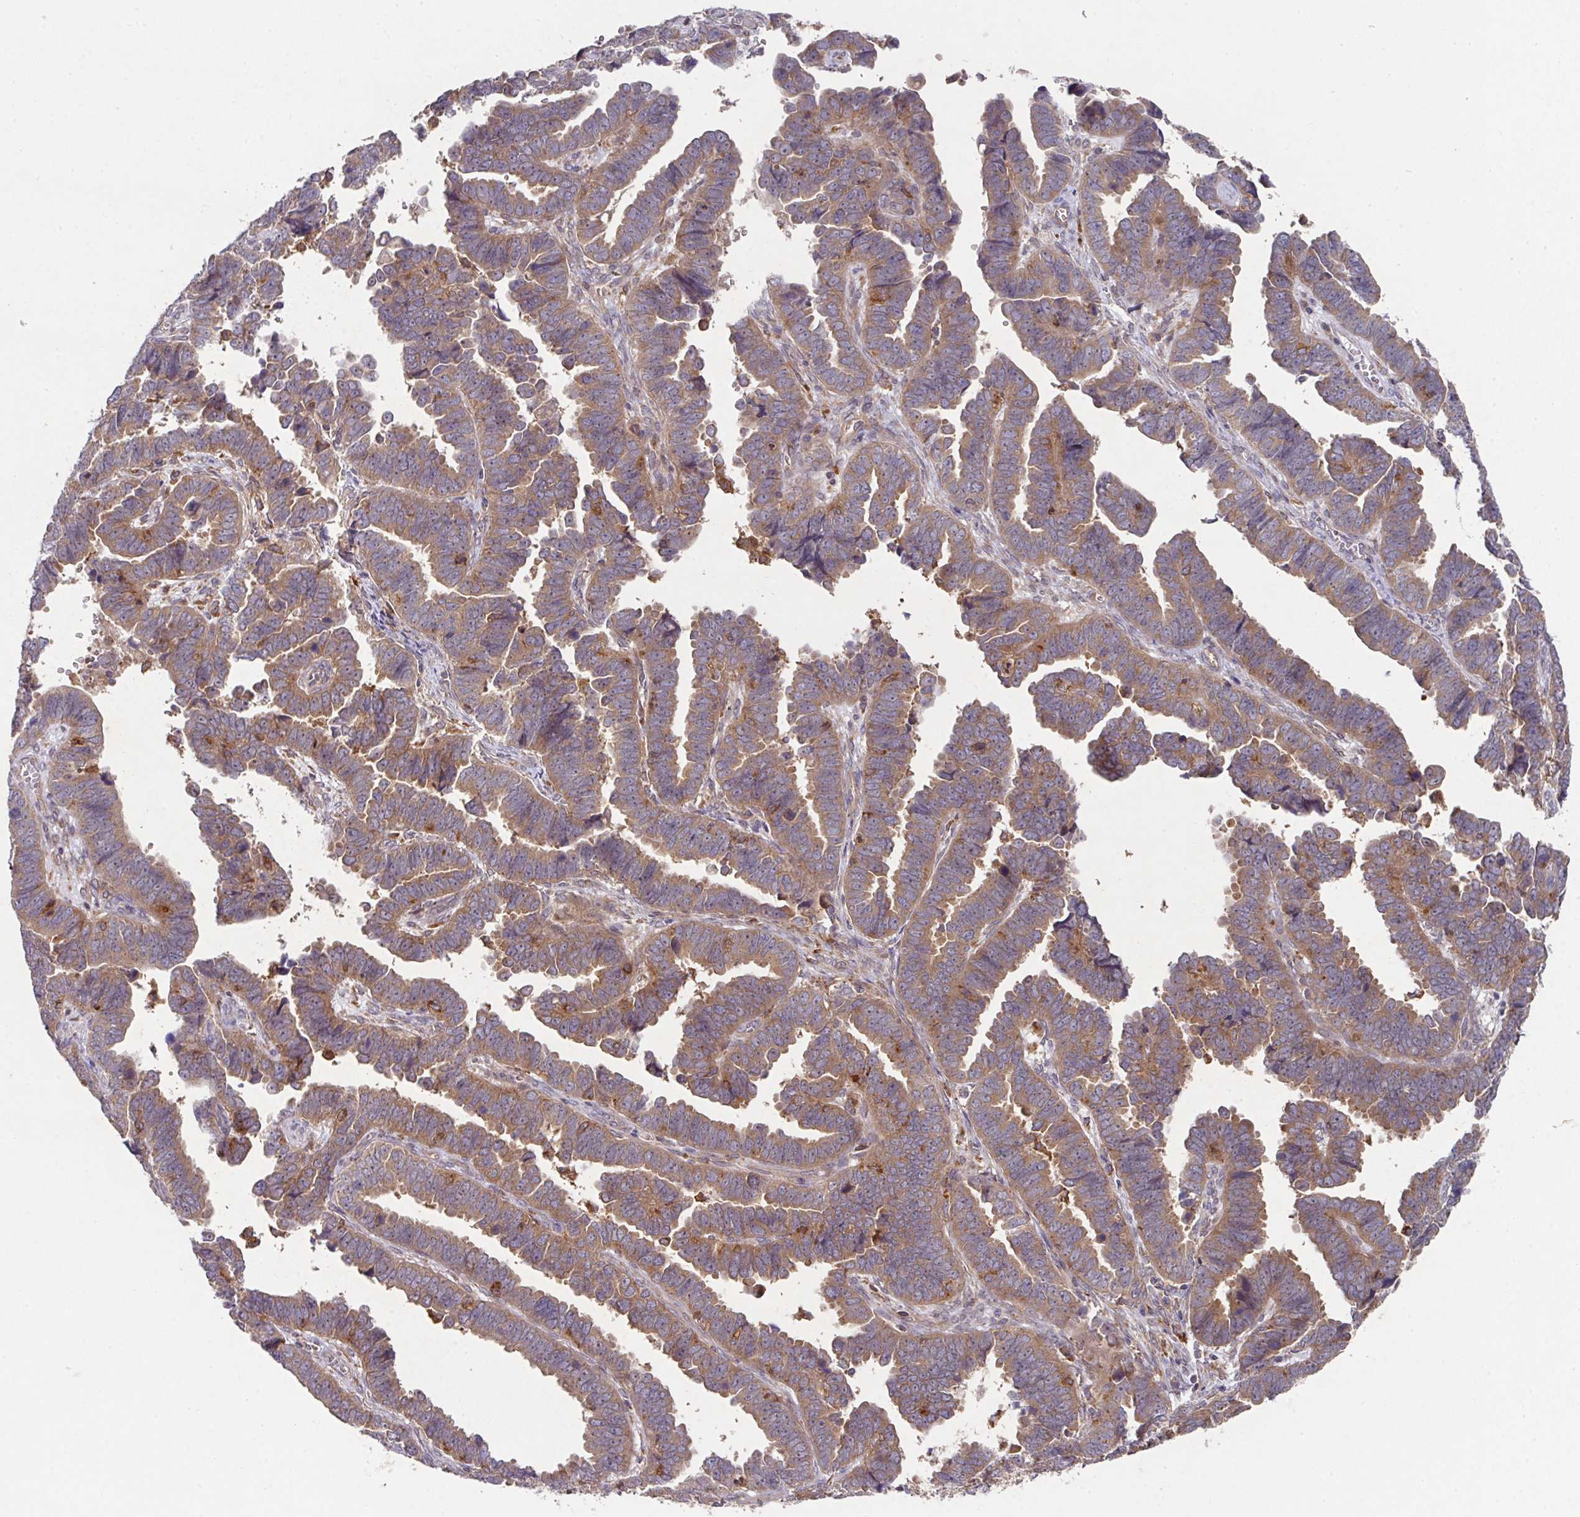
{"staining": {"intensity": "moderate", "quantity": ">75%", "location": "cytoplasmic/membranous"}, "tissue": "endometrial cancer", "cell_type": "Tumor cells", "image_type": "cancer", "snomed": [{"axis": "morphology", "description": "Adenocarcinoma, NOS"}, {"axis": "topography", "description": "Endometrium"}], "caption": "Moderate cytoplasmic/membranous positivity for a protein is appreciated in about >75% of tumor cells of endometrial adenocarcinoma using immunohistochemistry (IHC).", "gene": "TRIM14", "patient": {"sex": "female", "age": 75}}